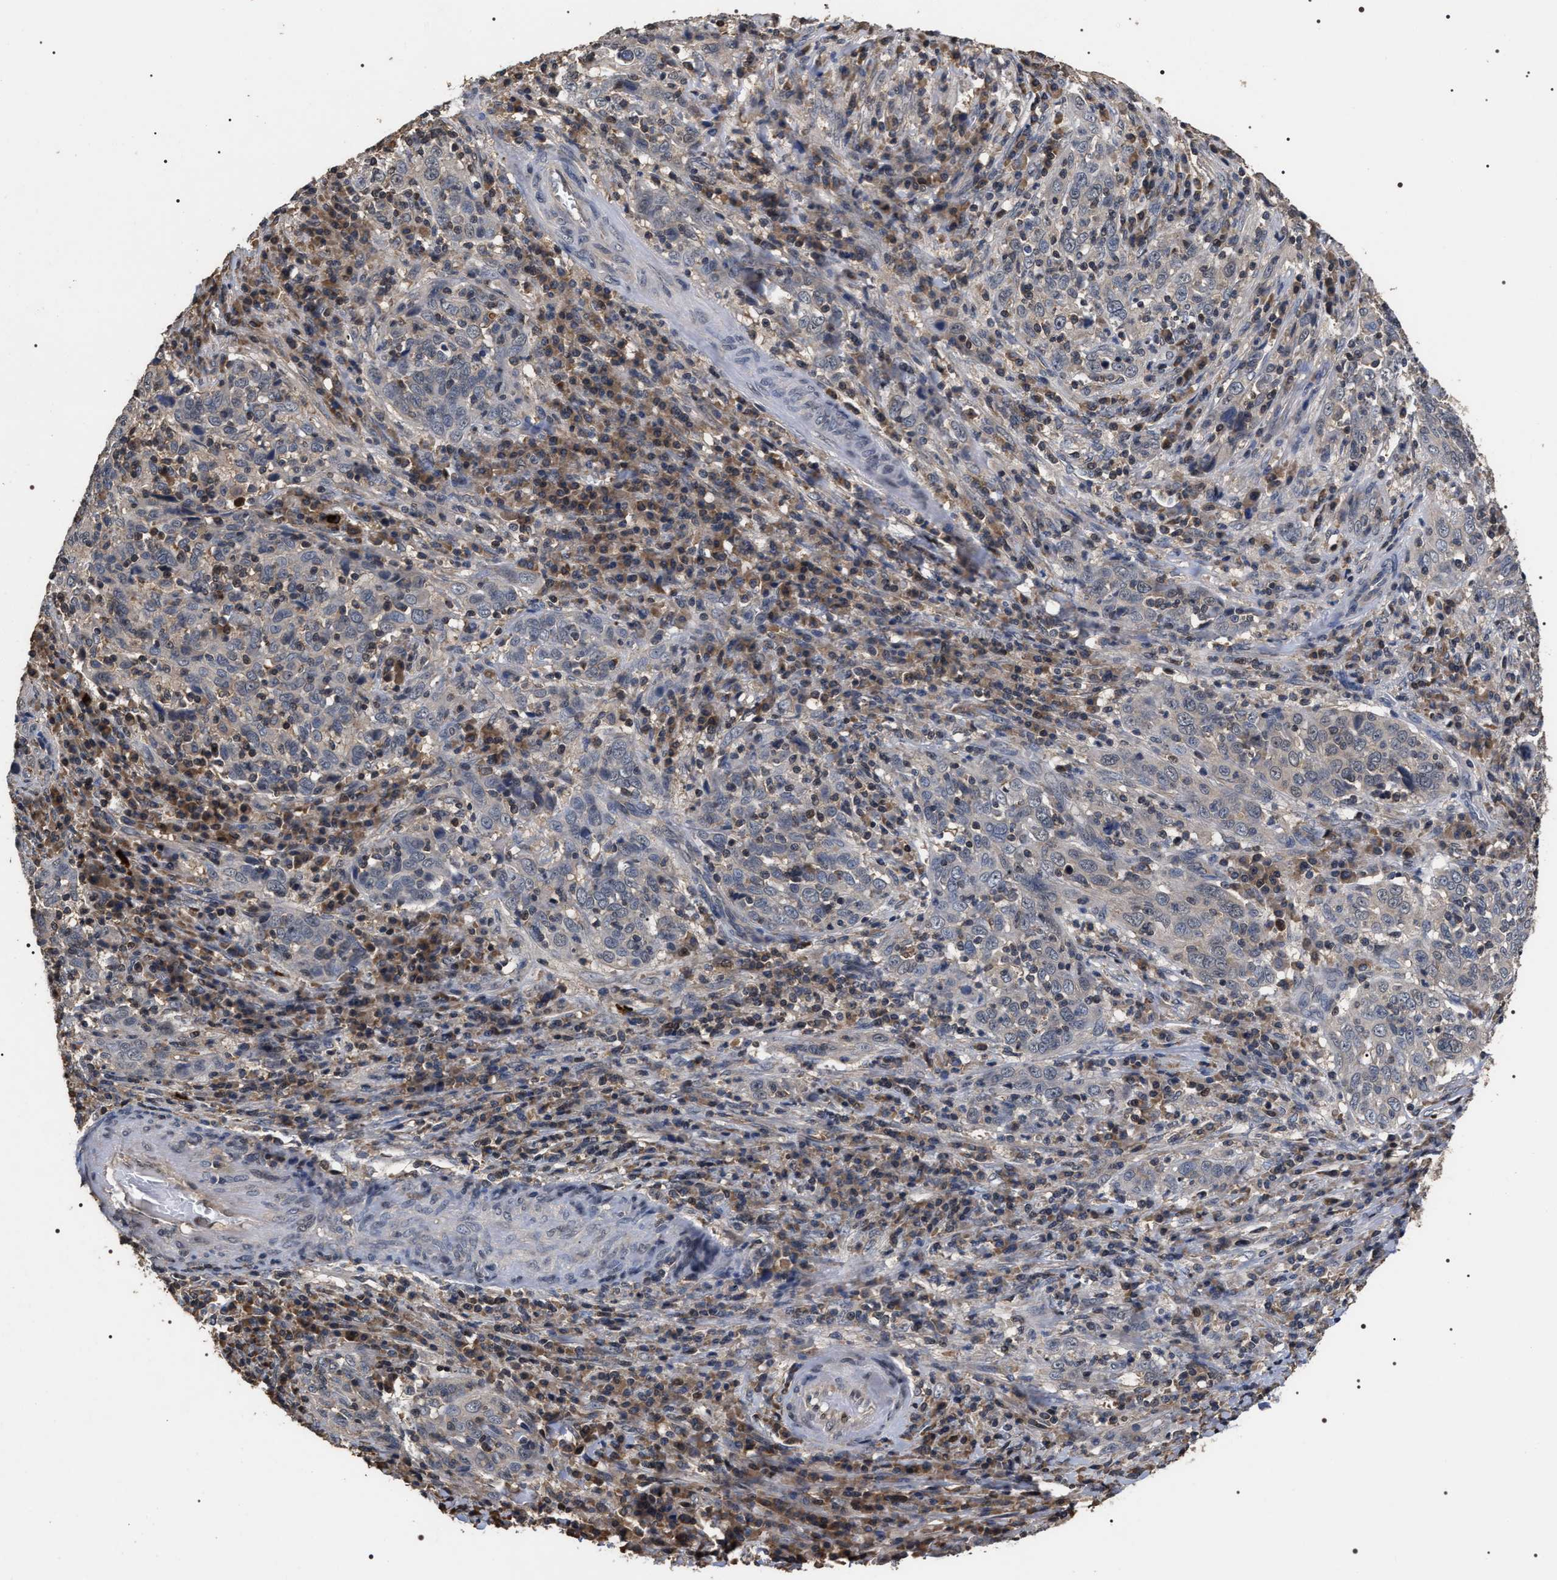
{"staining": {"intensity": "negative", "quantity": "none", "location": "none"}, "tissue": "cervical cancer", "cell_type": "Tumor cells", "image_type": "cancer", "snomed": [{"axis": "morphology", "description": "Squamous cell carcinoma, NOS"}, {"axis": "topography", "description": "Cervix"}], "caption": "Tumor cells show no significant expression in squamous cell carcinoma (cervical).", "gene": "UPF3A", "patient": {"sex": "female", "age": 46}}